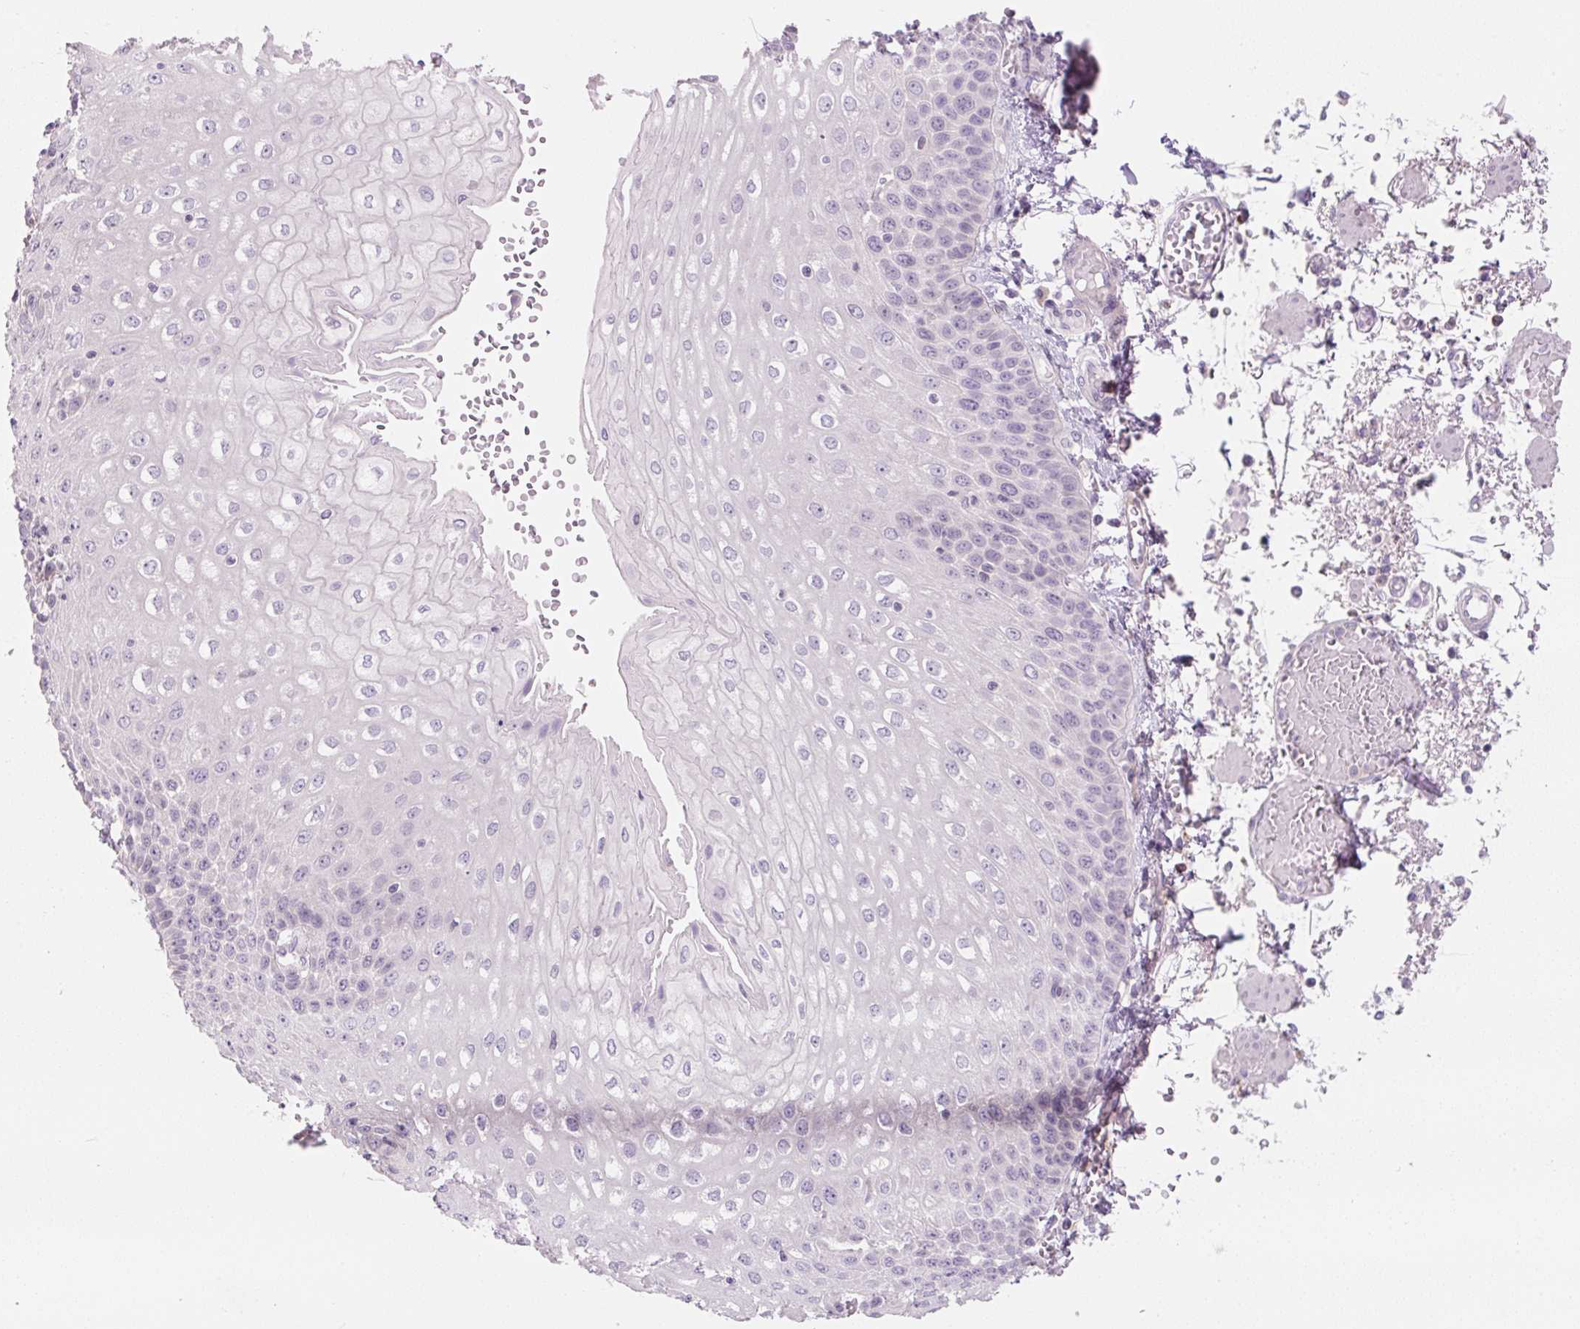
{"staining": {"intensity": "negative", "quantity": "none", "location": "none"}, "tissue": "esophagus", "cell_type": "Squamous epithelial cells", "image_type": "normal", "snomed": [{"axis": "morphology", "description": "Normal tissue, NOS"}, {"axis": "morphology", "description": "Adenocarcinoma, NOS"}, {"axis": "topography", "description": "Esophagus"}], "caption": "Esophagus stained for a protein using immunohistochemistry (IHC) reveals no expression squamous epithelial cells.", "gene": "TMEM100", "patient": {"sex": "male", "age": 81}}